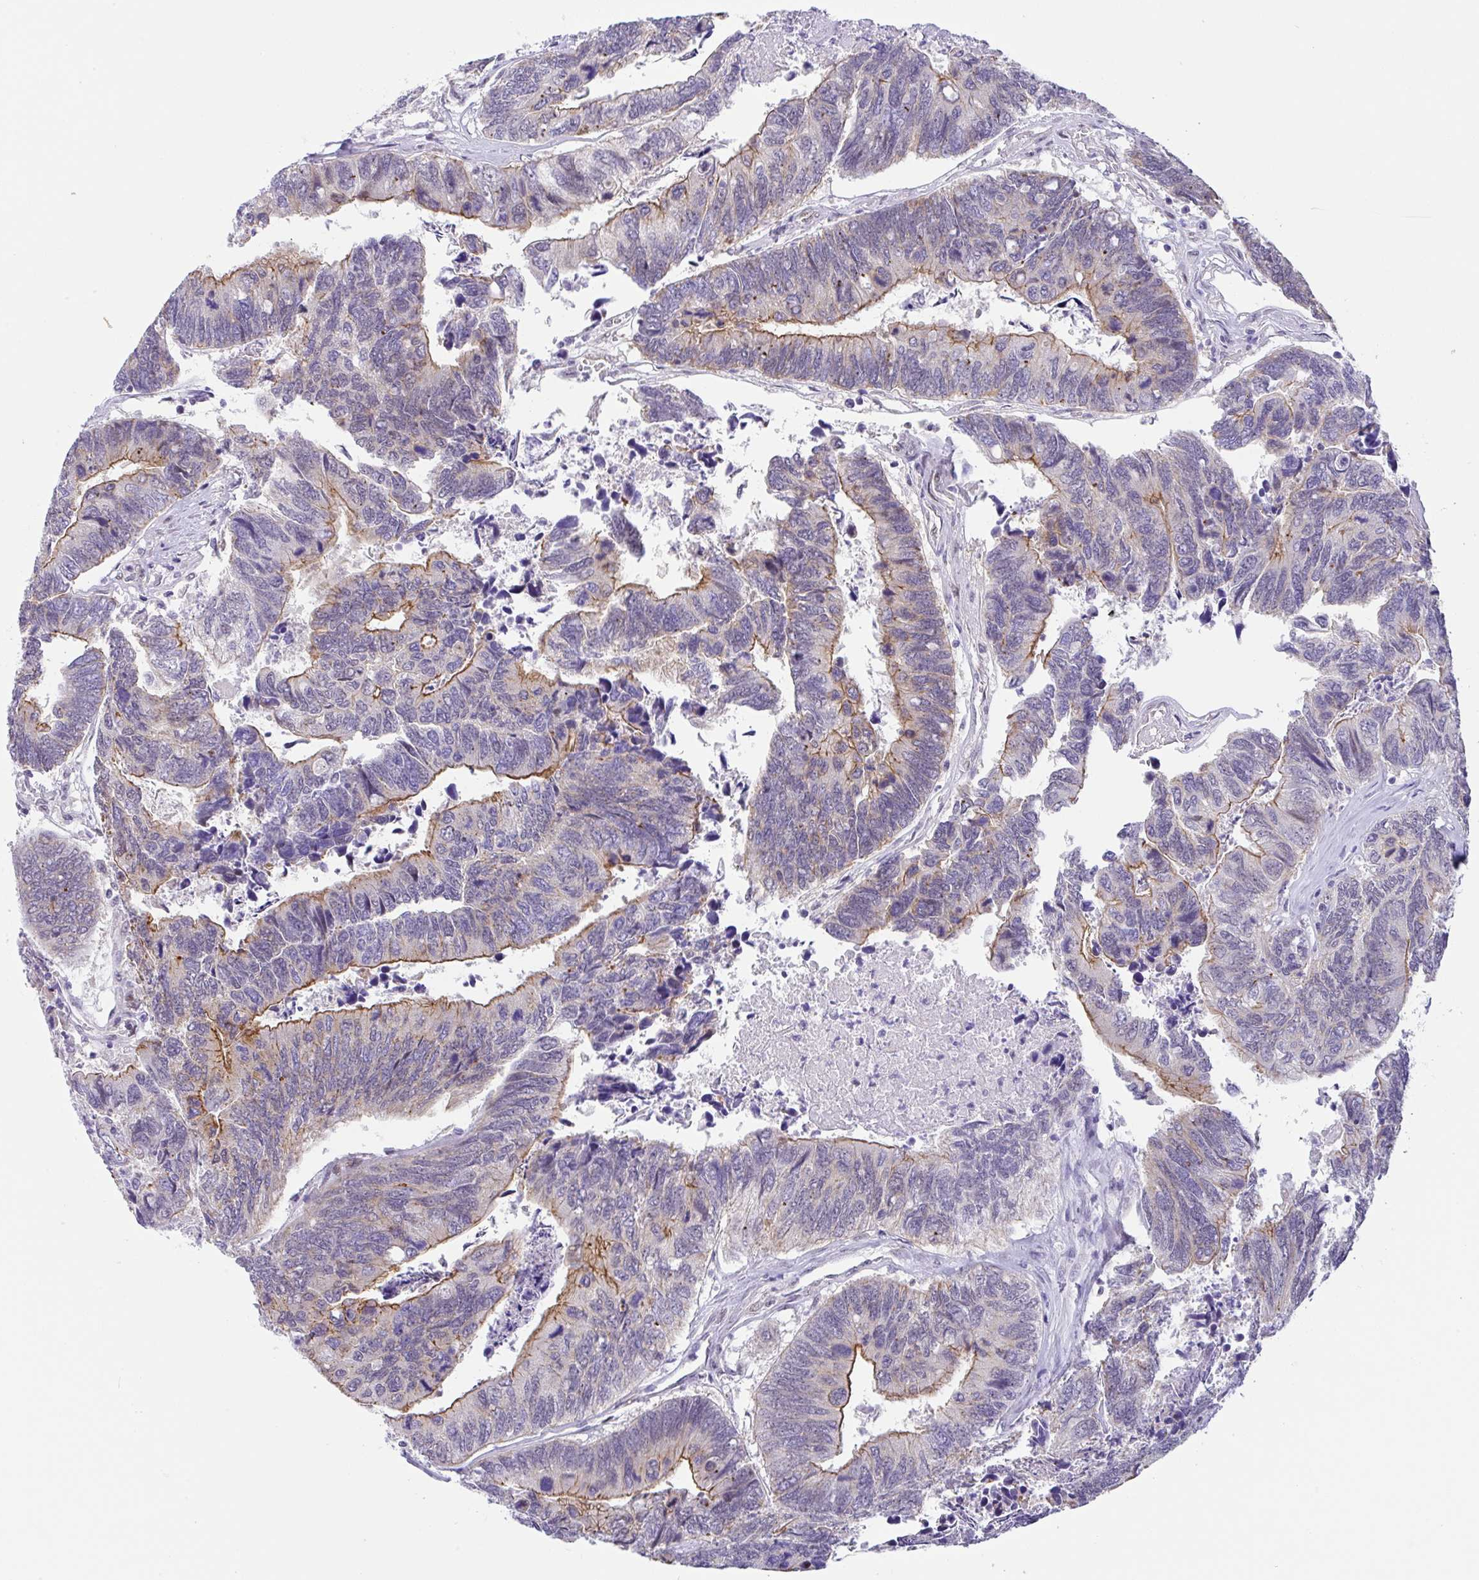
{"staining": {"intensity": "moderate", "quantity": "25%-75%", "location": "cytoplasmic/membranous"}, "tissue": "colorectal cancer", "cell_type": "Tumor cells", "image_type": "cancer", "snomed": [{"axis": "morphology", "description": "Adenocarcinoma, NOS"}, {"axis": "topography", "description": "Colon"}], "caption": "This photomicrograph demonstrates IHC staining of colorectal cancer (adenocarcinoma), with medium moderate cytoplasmic/membranous staining in about 25%-75% of tumor cells.", "gene": "CGNL1", "patient": {"sex": "female", "age": 67}}